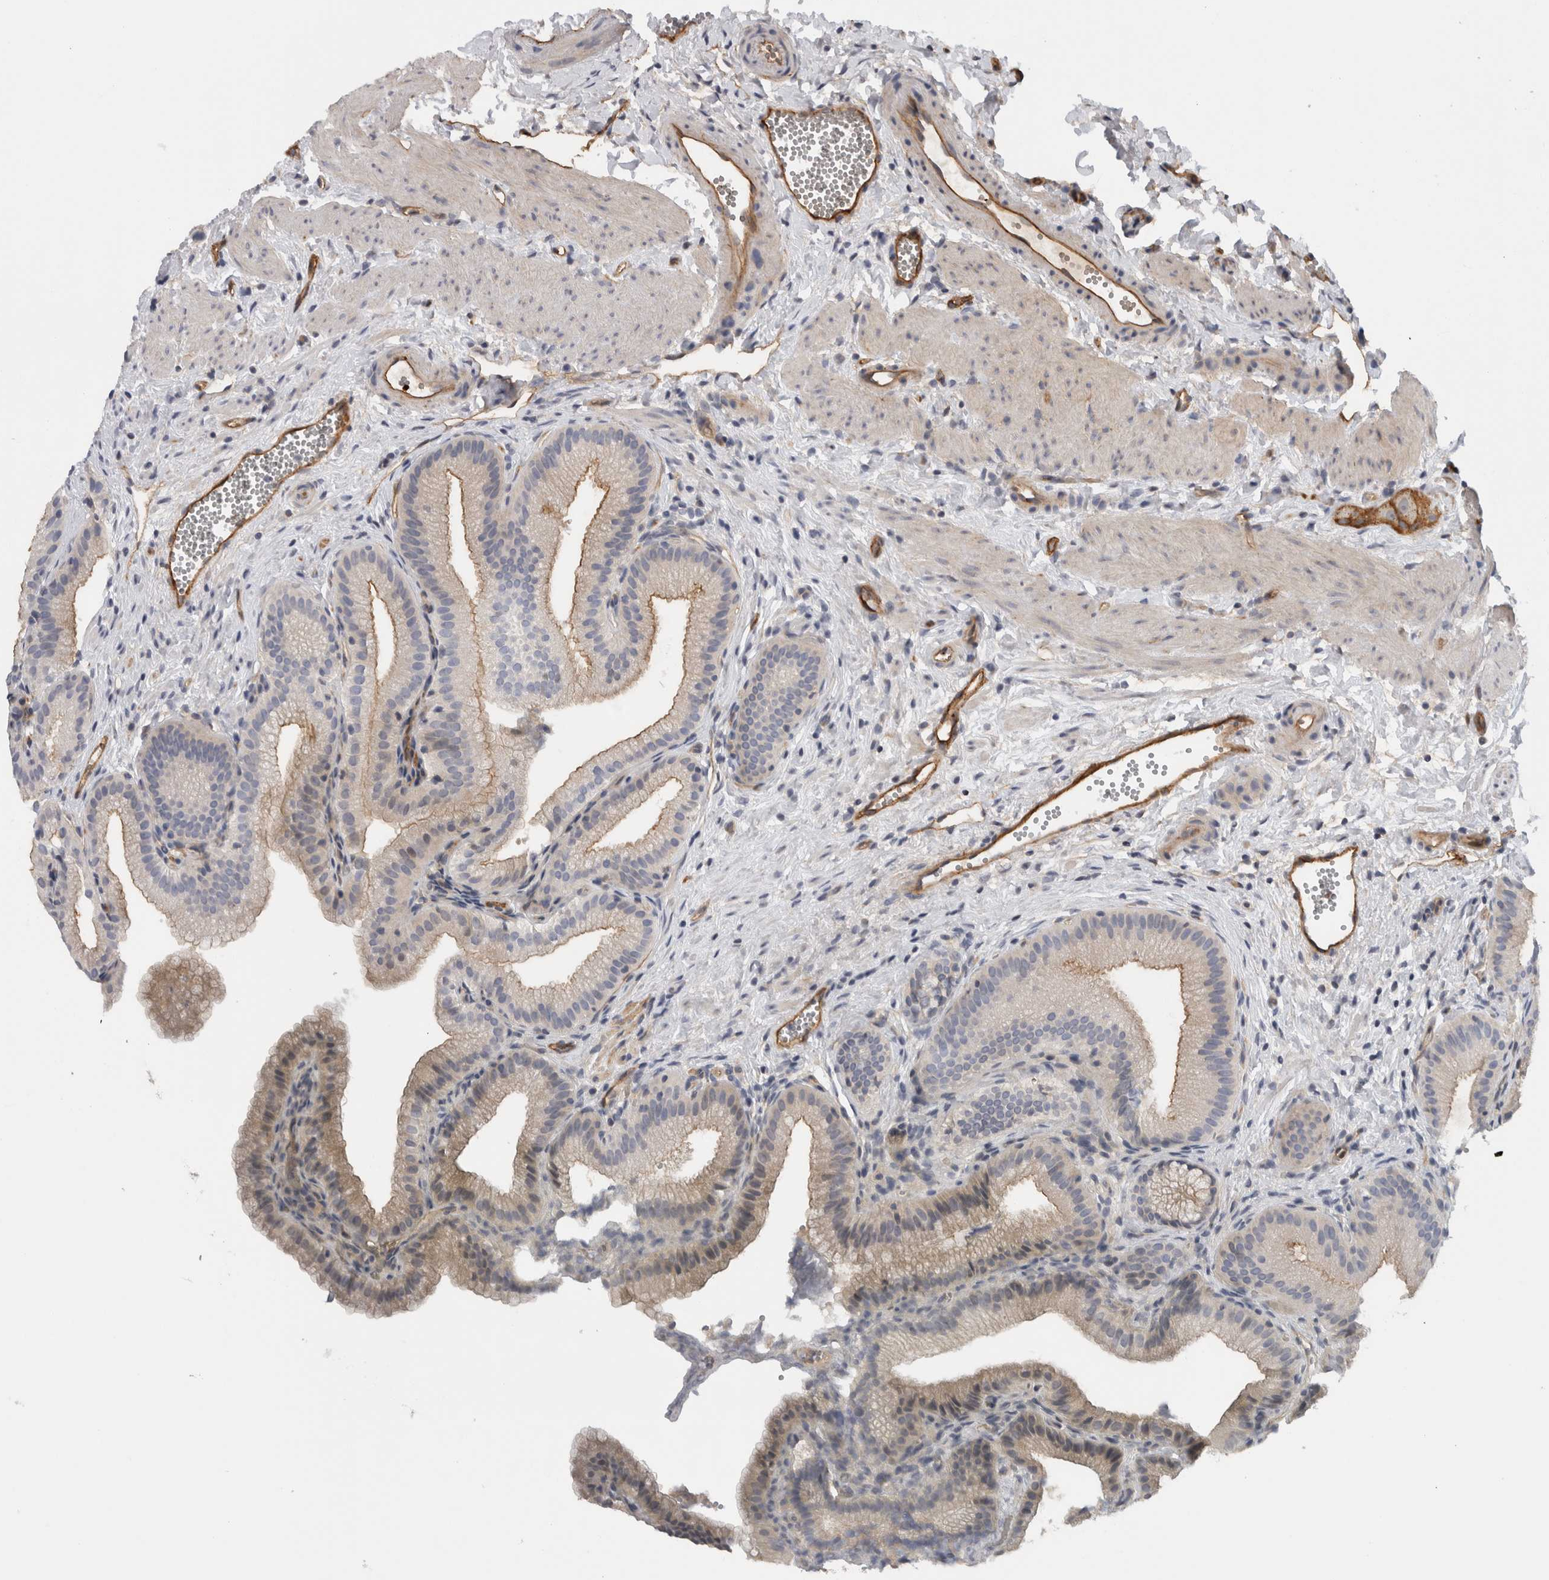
{"staining": {"intensity": "moderate", "quantity": "25%-75%", "location": "cytoplasmic/membranous"}, "tissue": "gallbladder", "cell_type": "Glandular cells", "image_type": "normal", "snomed": [{"axis": "morphology", "description": "Normal tissue, NOS"}, {"axis": "topography", "description": "Gallbladder"}], "caption": "Brown immunohistochemical staining in benign gallbladder demonstrates moderate cytoplasmic/membranous expression in approximately 25%-75% of glandular cells.", "gene": "CD59", "patient": {"sex": "male", "age": 38}}